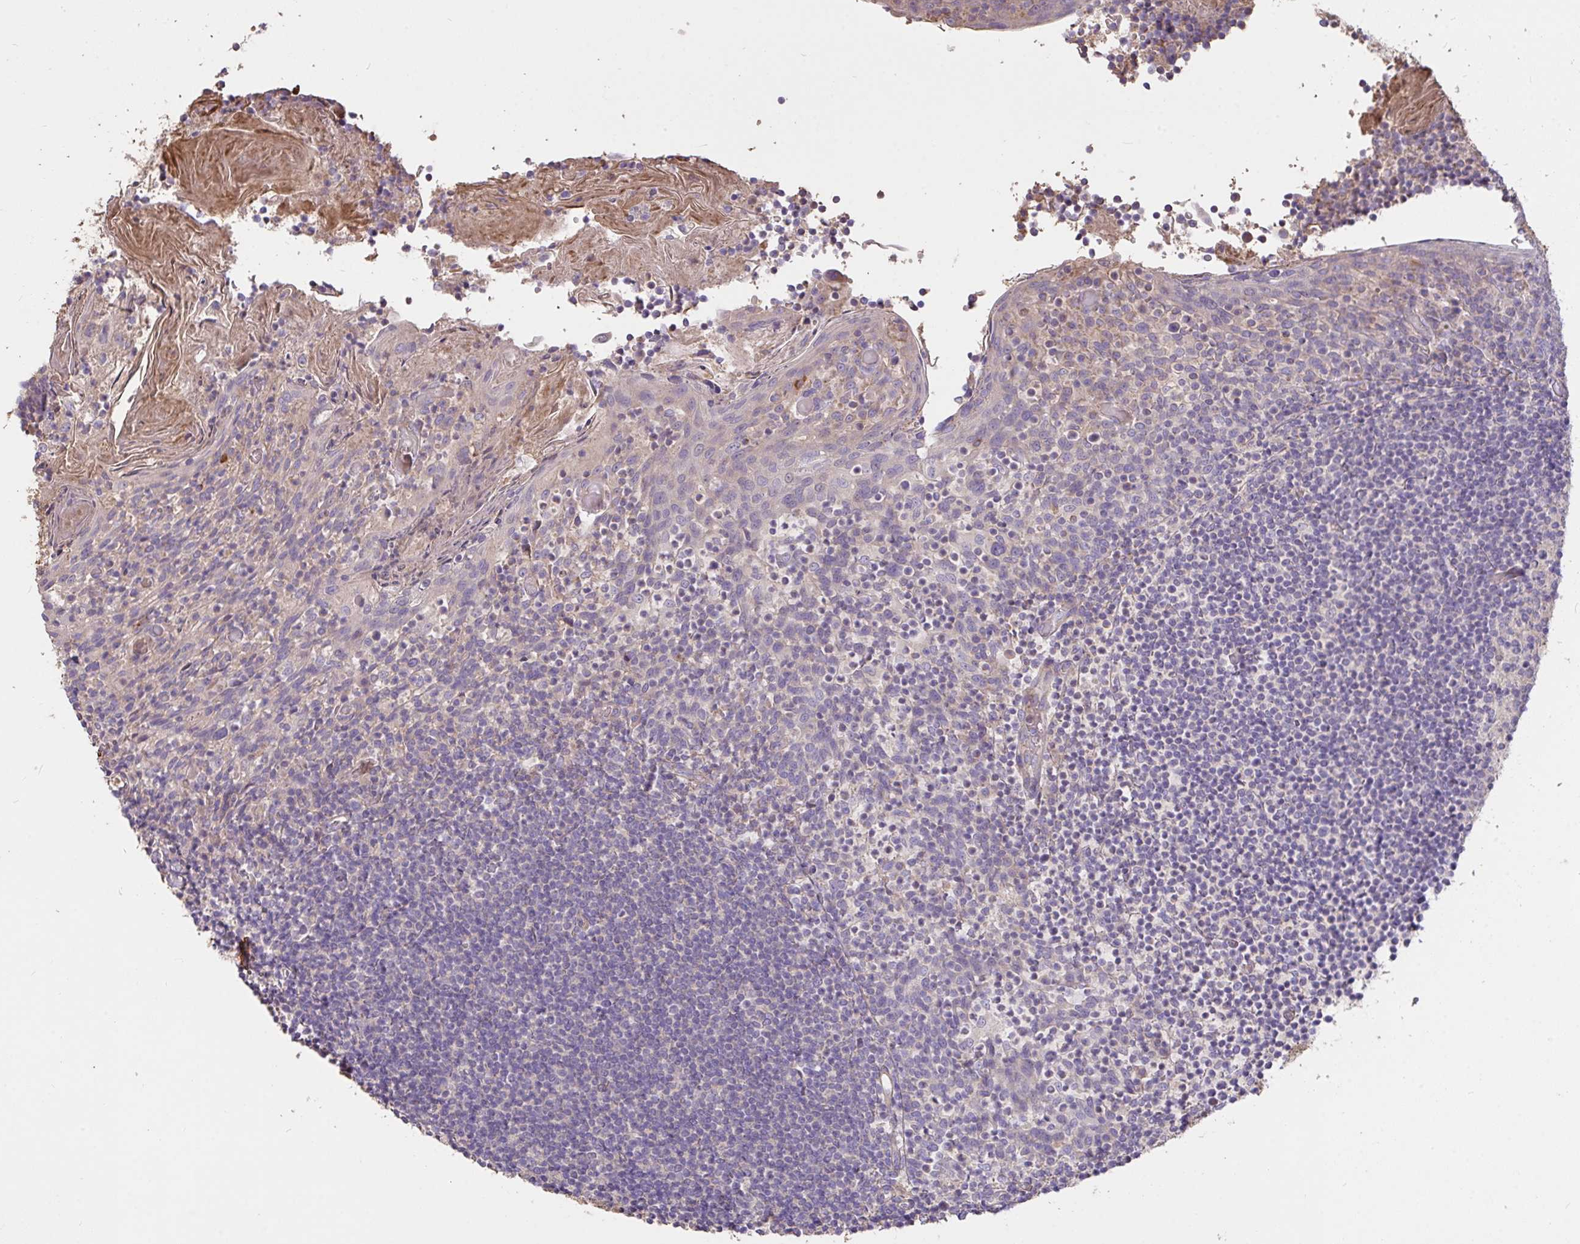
{"staining": {"intensity": "negative", "quantity": "none", "location": "none"}, "tissue": "tonsil", "cell_type": "Non-germinal center cells", "image_type": "normal", "snomed": [{"axis": "morphology", "description": "Normal tissue, NOS"}, {"axis": "topography", "description": "Tonsil"}], "caption": "A histopathology image of human tonsil is negative for staining in non-germinal center cells. (DAB (3,3'-diaminobenzidine) IHC visualized using brightfield microscopy, high magnification).", "gene": "FCER1A", "patient": {"sex": "female", "age": 10}}